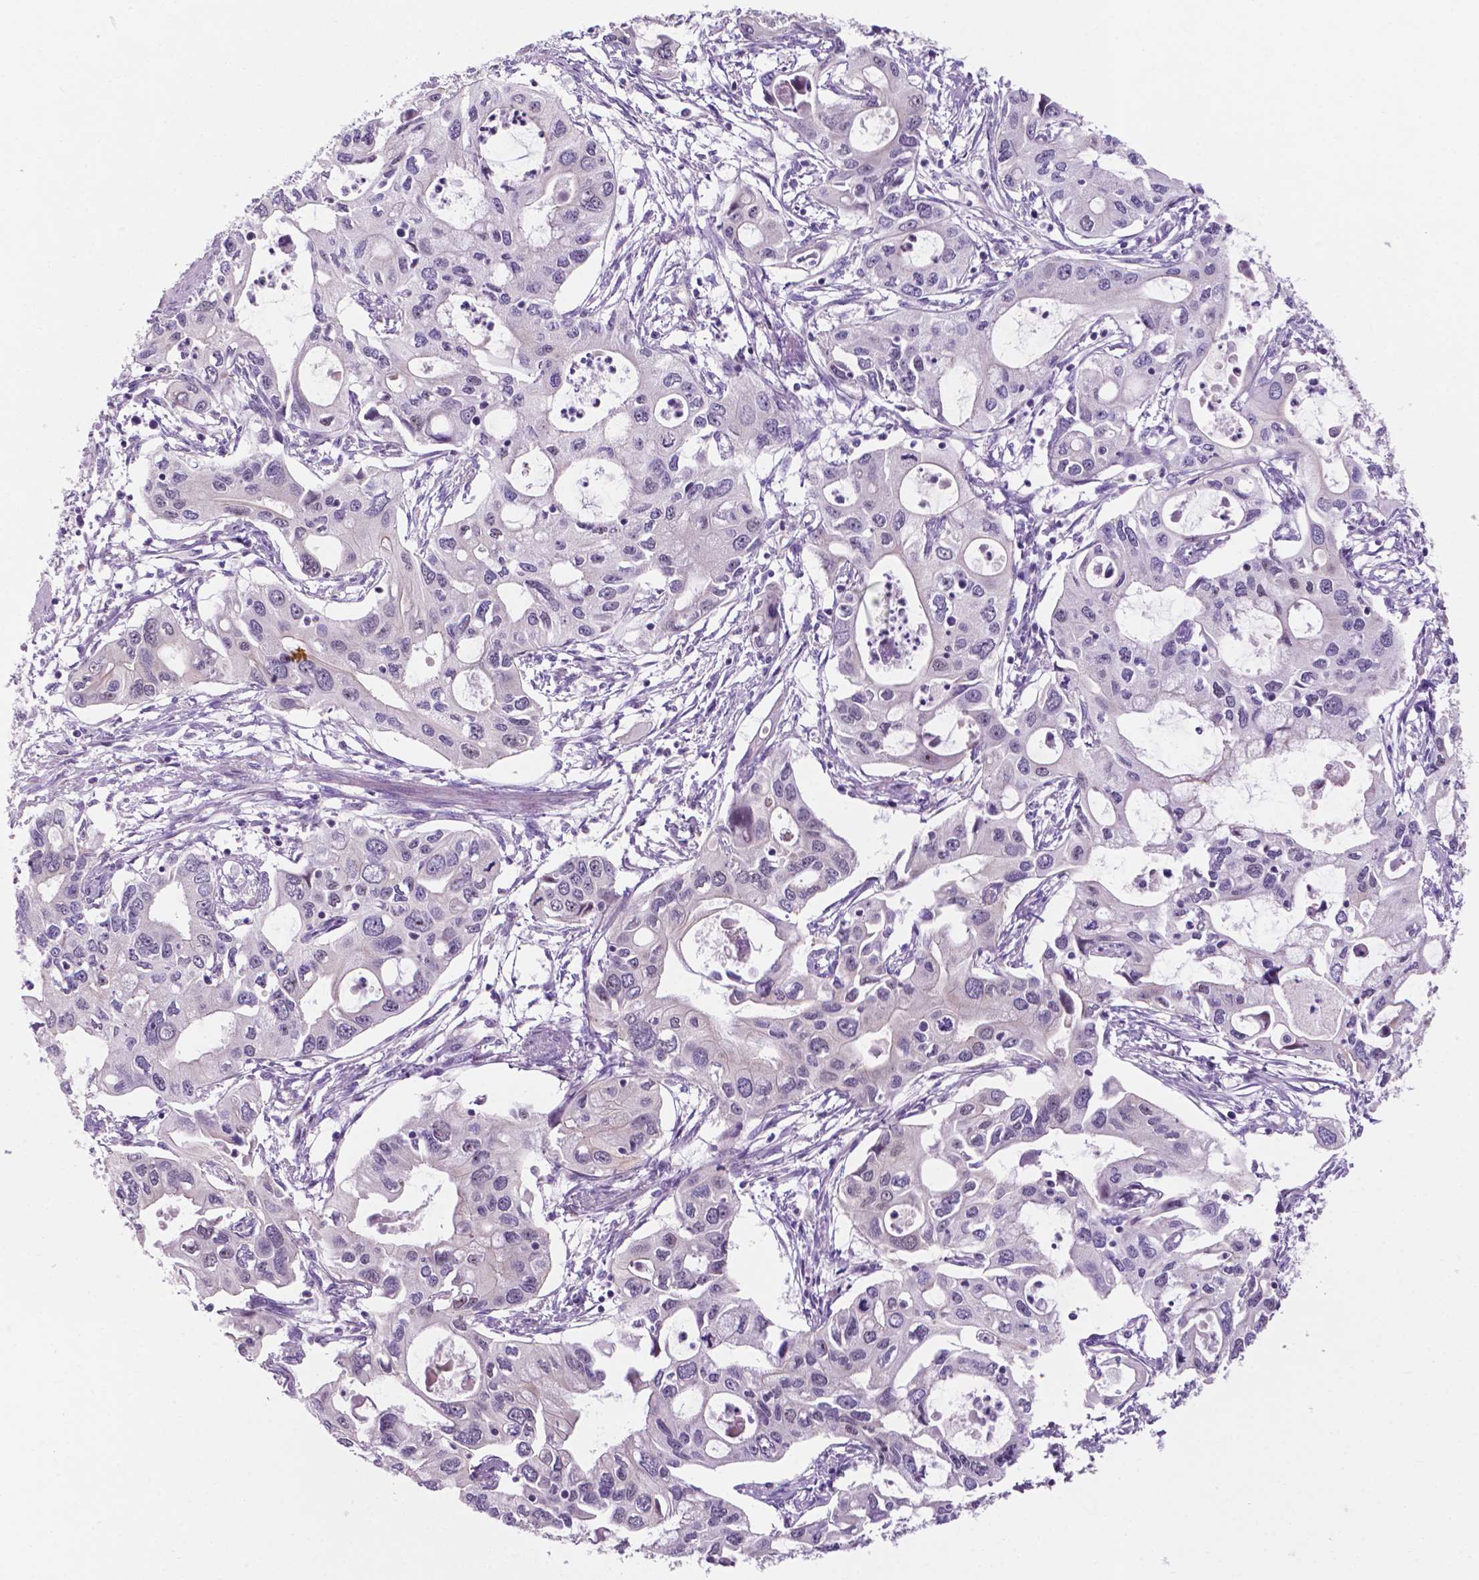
{"staining": {"intensity": "negative", "quantity": "none", "location": "none"}, "tissue": "pancreatic cancer", "cell_type": "Tumor cells", "image_type": "cancer", "snomed": [{"axis": "morphology", "description": "Adenocarcinoma, NOS"}, {"axis": "topography", "description": "Pancreas"}], "caption": "Pancreatic cancer (adenocarcinoma) was stained to show a protein in brown. There is no significant expression in tumor cells. The staining was performed using DAB (3,3'-diaminobenzidine) to visualize the protein expression in brown, while the nuclei were stained in blue with hematoxylin (Magnification: 20x).", "gene": "FAM50B", "patient": {"sex": "male", "age": 60}}